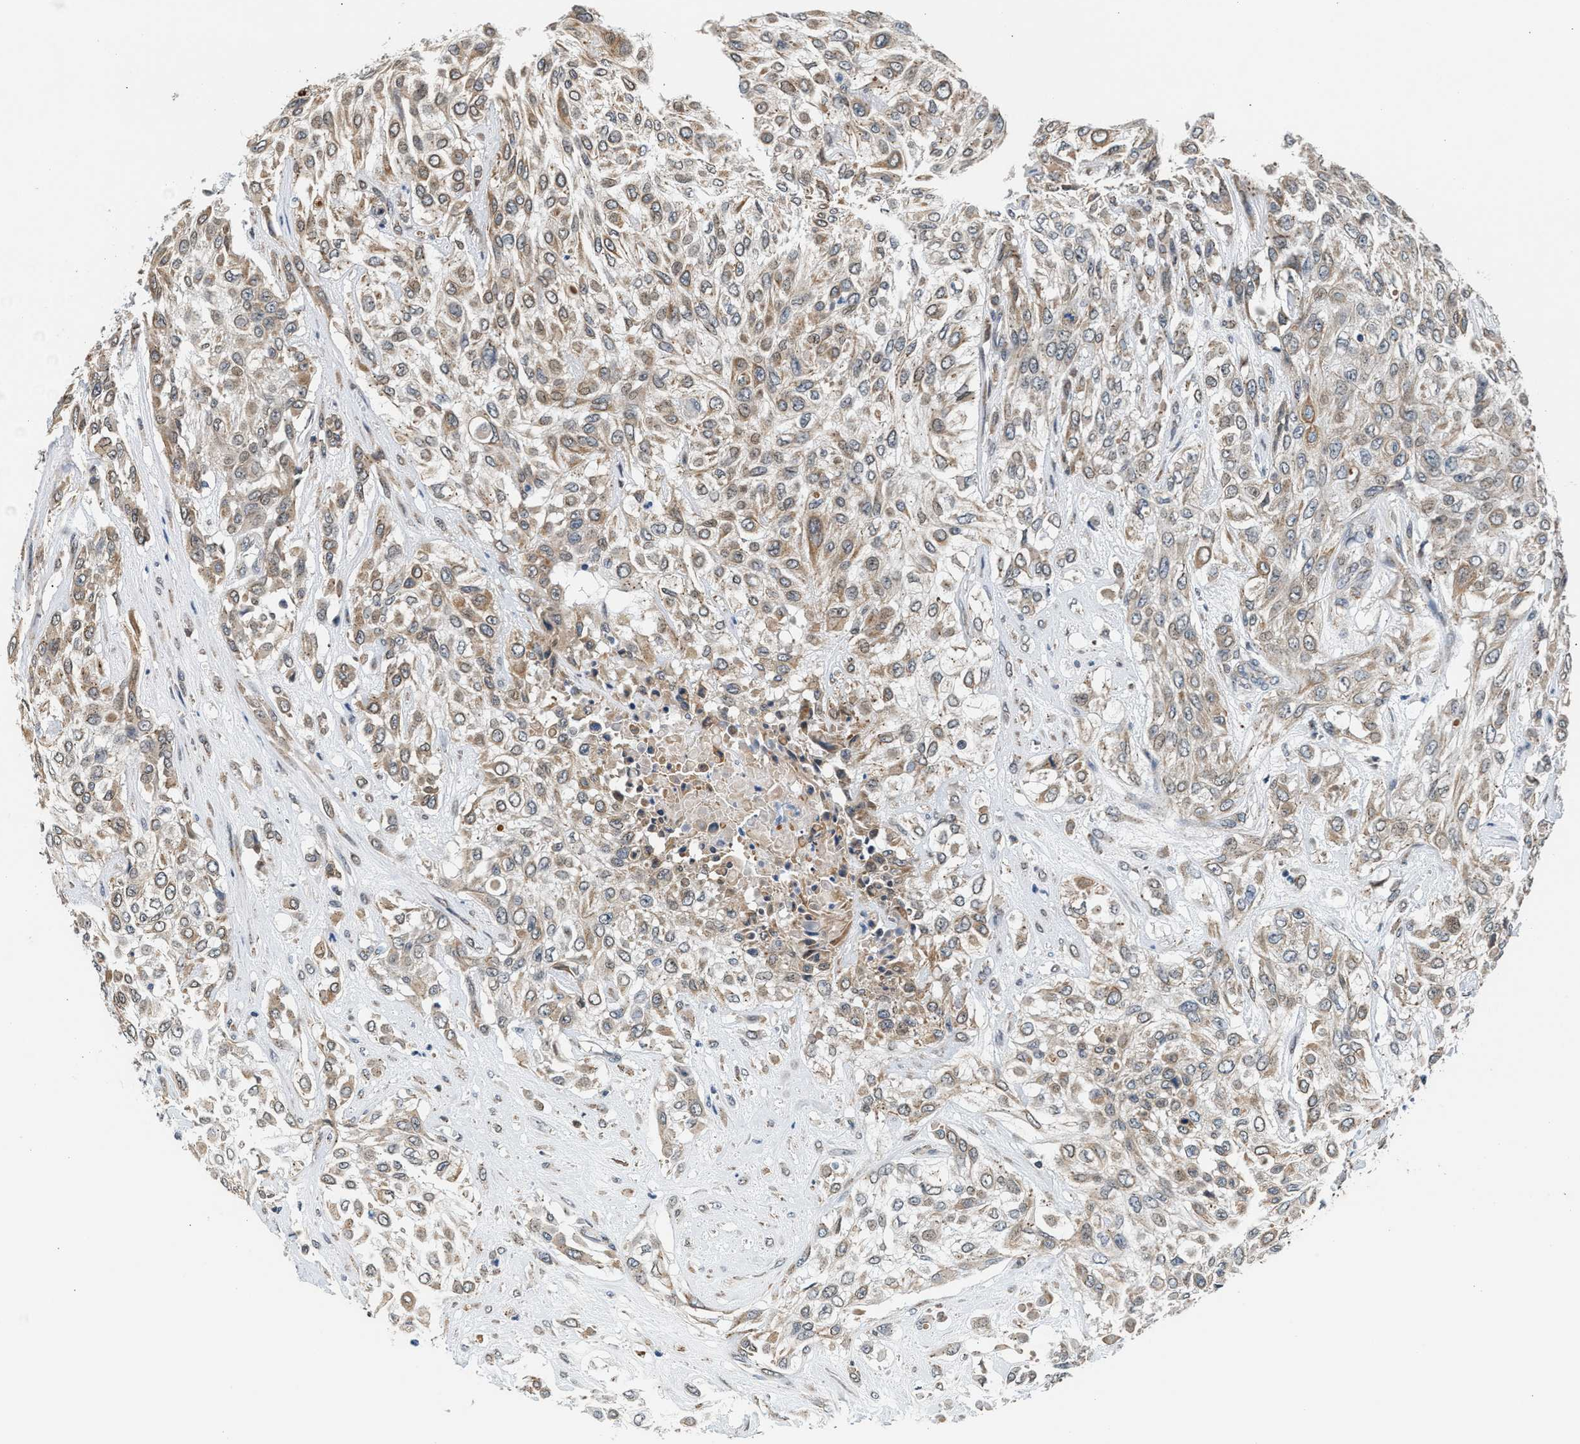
{"staining": {"intensity": "weak", "quantity": ">75%", "location": "cytoplasmic/membranous"}, "tissue": "urothelial cancer", "cell_type": "Tumor cells", "image_type": "cancer", "snomed": [{"axis": "morphology", "description": "Urothelial carcinoma, High grade"}, {"axis": "topography", "description": "Urinary bladder"}], "caption": "Protein staining displays weak cytoplasmic/membranous staining in approximately >75% of tumor cells in high-grade urothelial carcinoma.", "gene": "KCNMB2", "patient": {"sex": "male", "age": 57}}